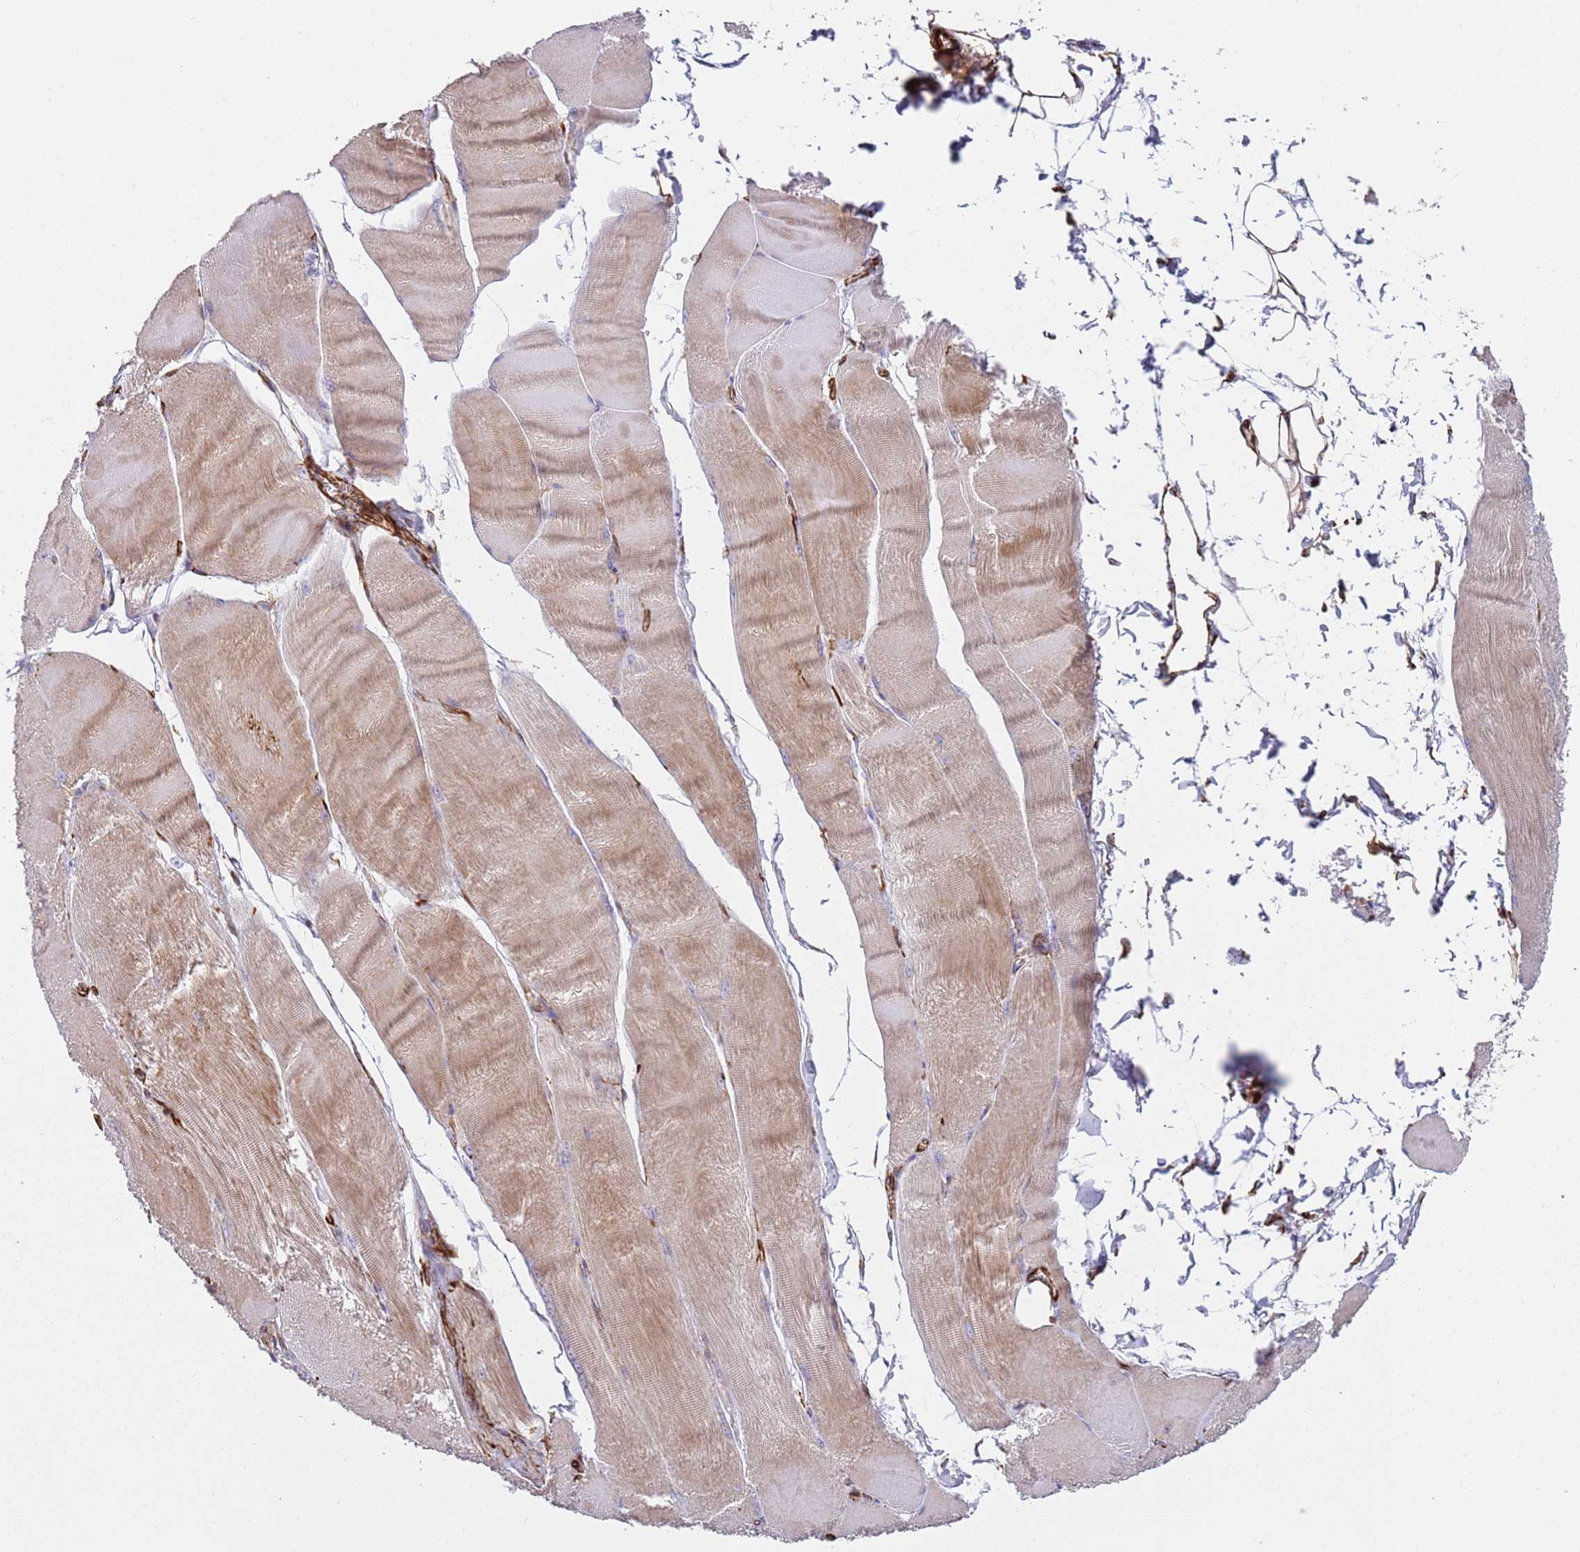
{"staining": {"intensity": "moderate", "quantity": ">75%", "location": "cytoplasmic/membranous"}, "tissue": "skeletal muscle", "cell_type": "Myocytes", "image_type": "normal", "snomed": [{"axis": "morphology", "description": "Normal tissue, NOS"}, {"axis": "morphology", "description": "Basal cell carcinoma"}, {"axis": "topography", "description": "Skeletal muscle"}], "caption": "DAB (3,3'-diaminobenzidine) immunohistochemical staining of benign human skeletal muscle exhibits moderate cytoplasmic/membranous protein expression in approximately >75% of myocytes. (IHC, brightfield microscopy, high magnification).", "gene": "SNAPIN", "patient": {"sex": "female", "age": 64}}